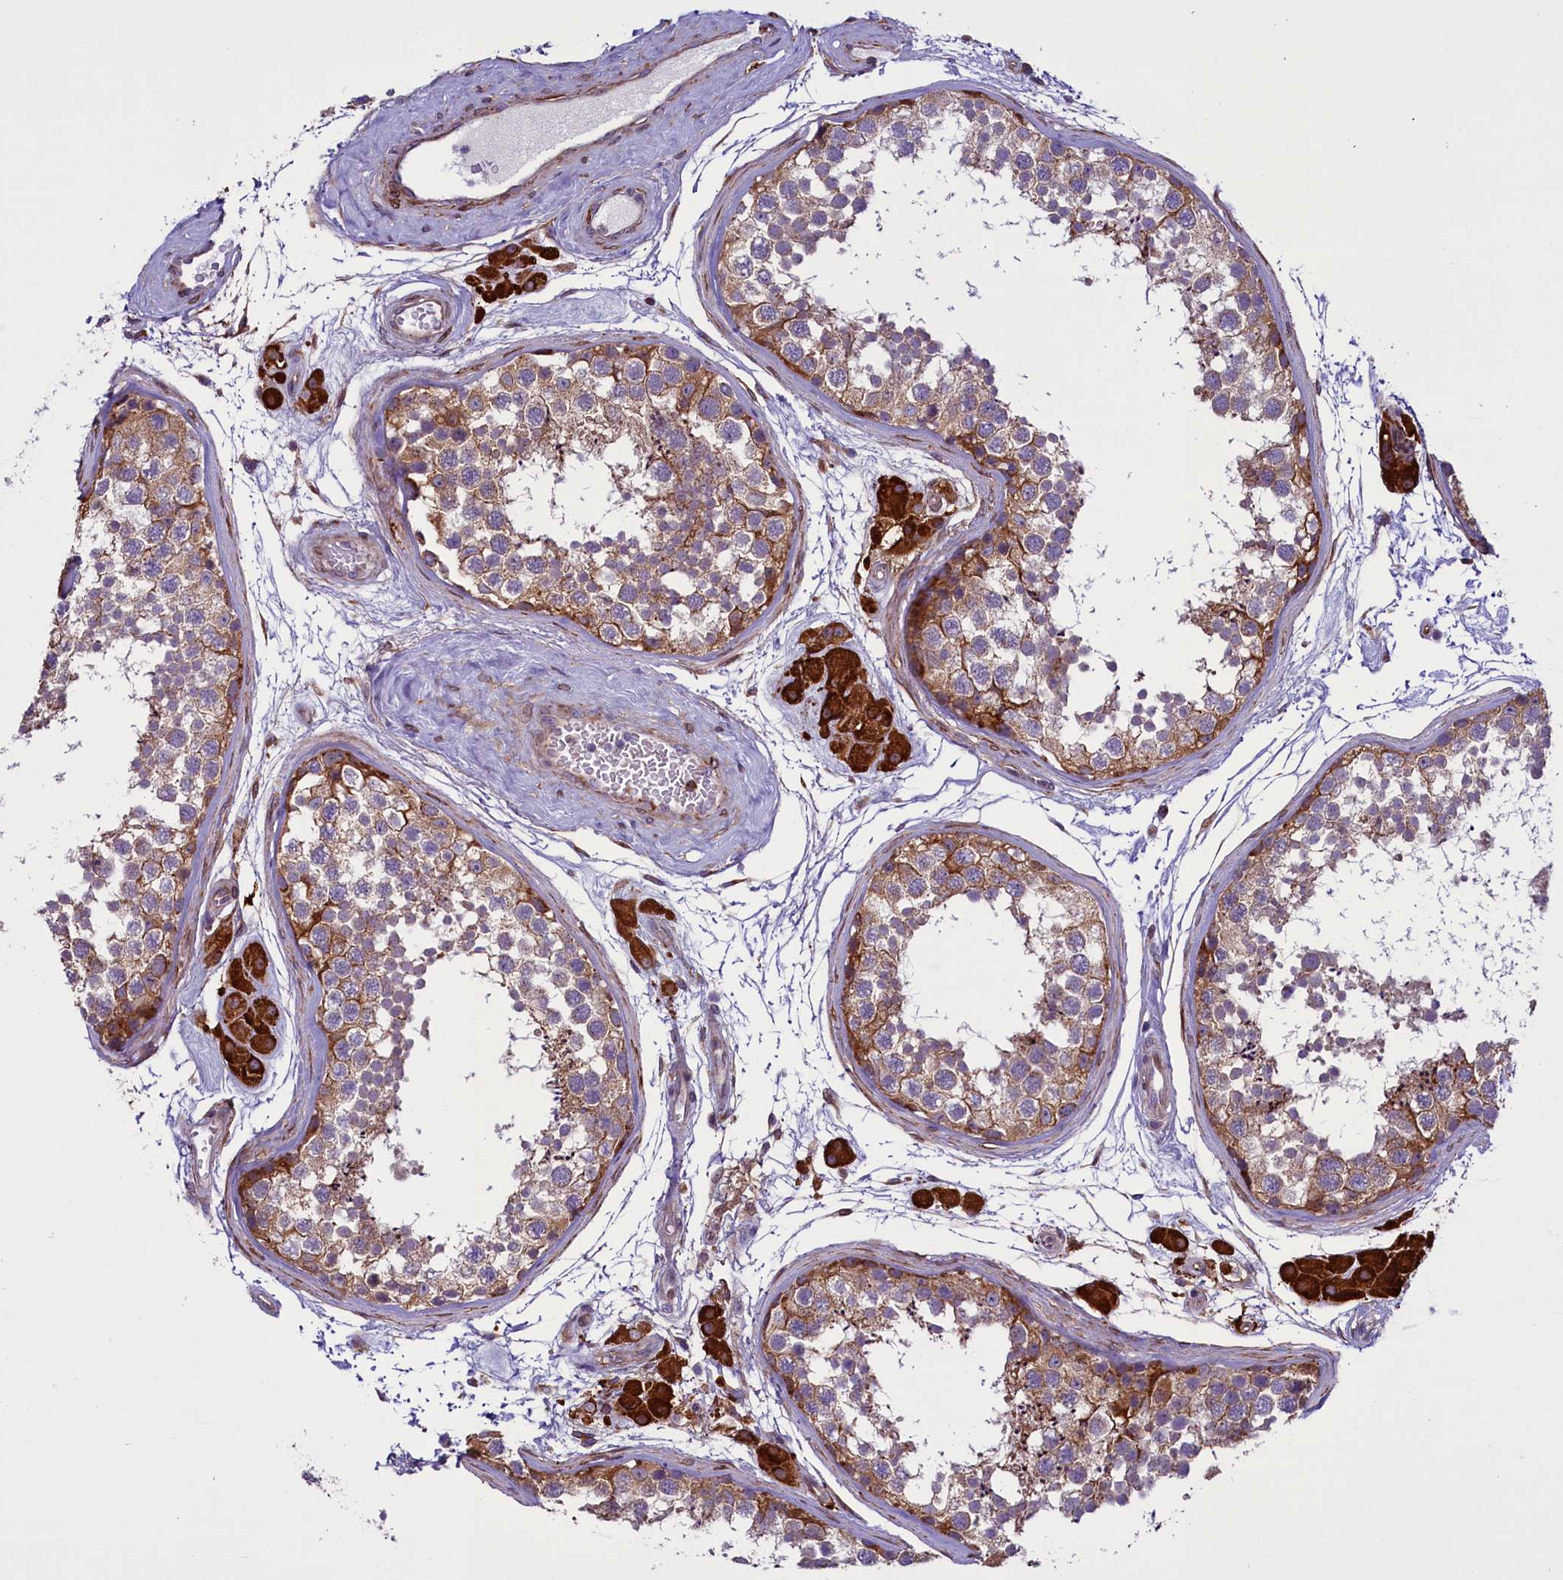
{"staining": {"intensity": "moderate", "quantity": ">75%", "location": "cytoplasmic/membranous"}, "tissue": "testis", "cell_type": "Cells in seminiferous ducts", "image_type": "normal", "snomed": [{"axis": "morphology", "description": "Normal tissue, NOS"}, {"axis": "topography", "description": "Testis"}], "caption": "Brown immunohistochemical staining in benign human testis shows moderate cytoplasmic/membranous expression in about >75% of cells in seminiferous ducts.", "gene": "MIEF2", "patient": {"sex": "male", "age": 56}}